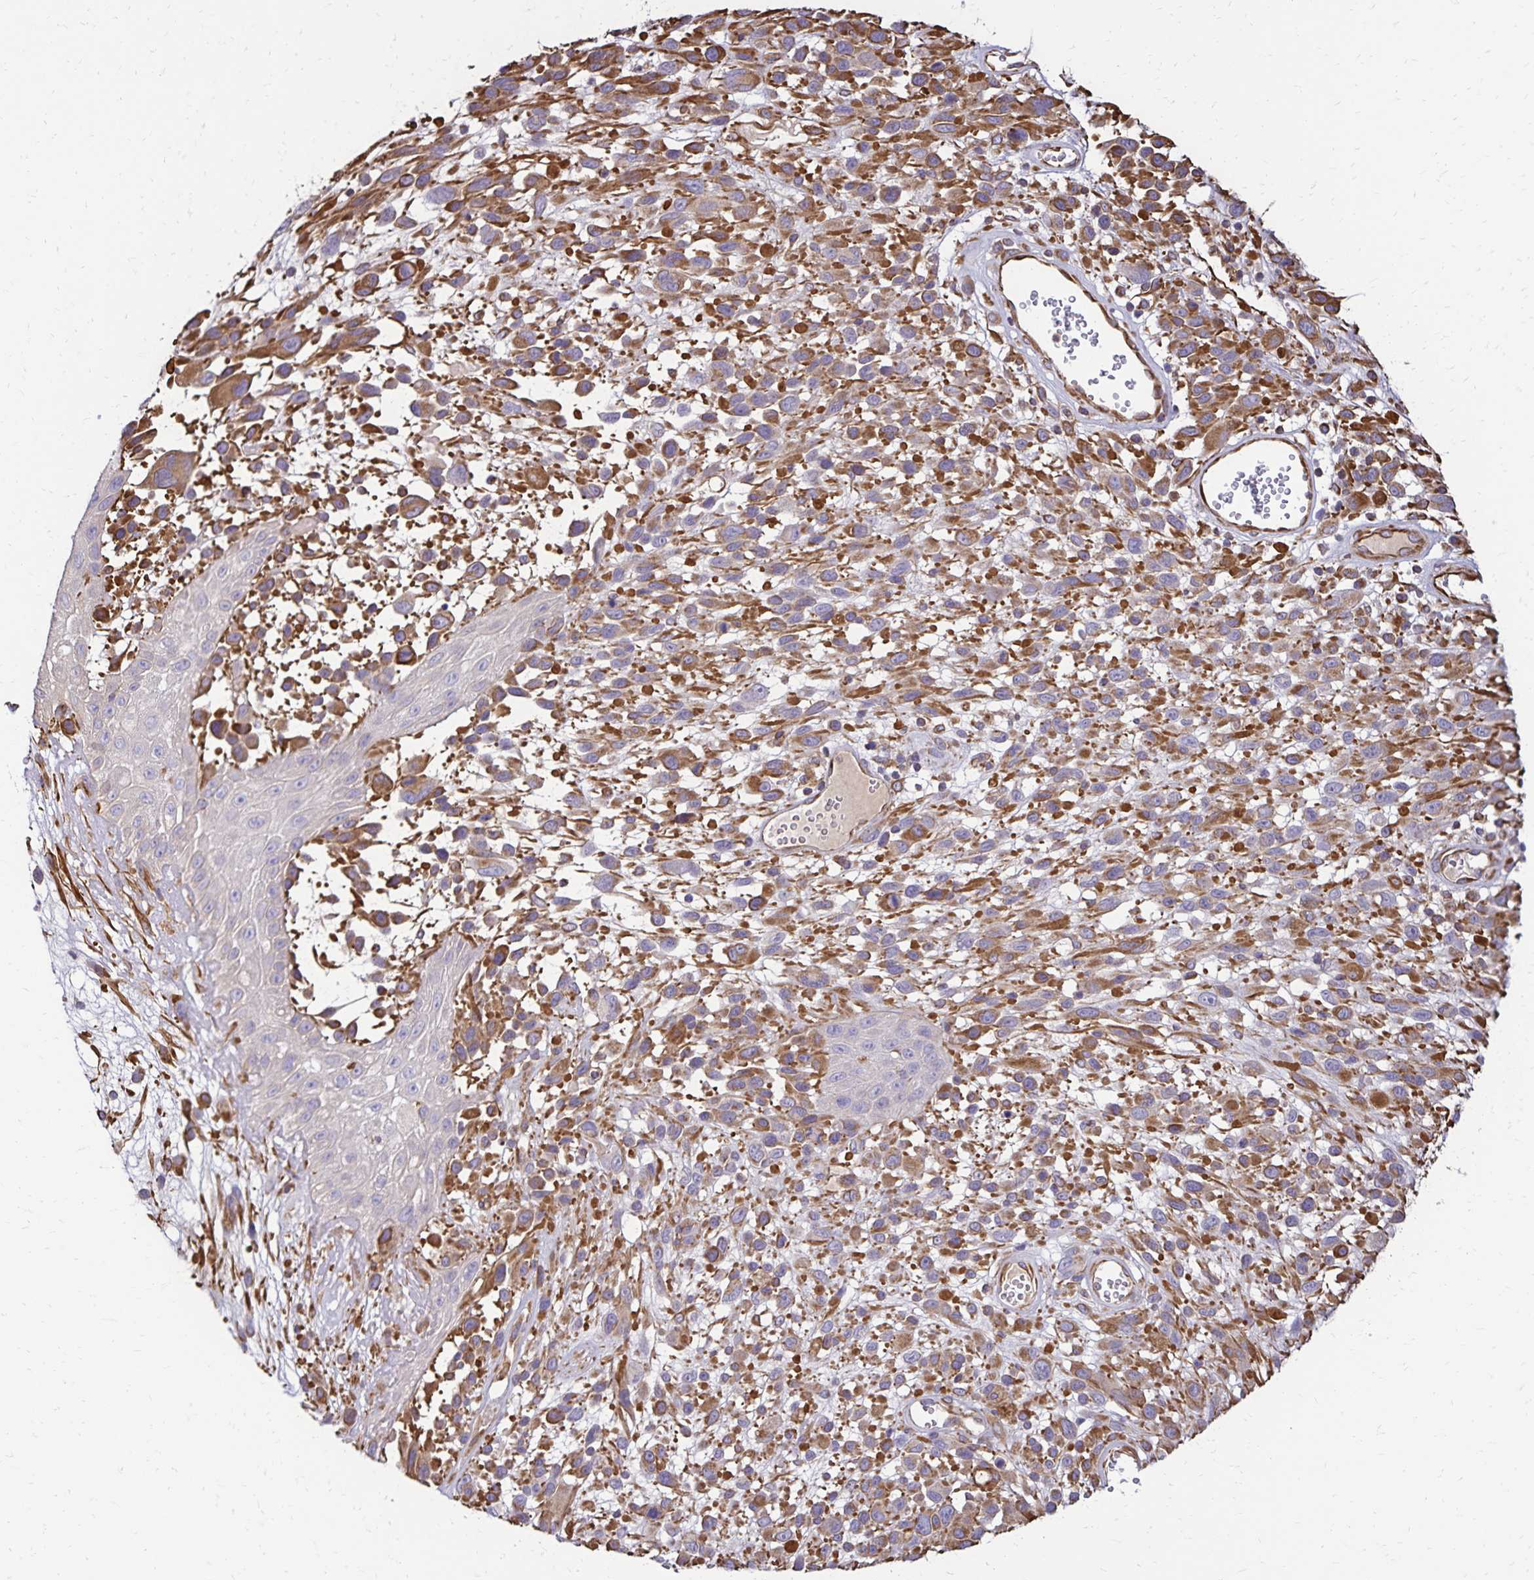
{"staining": {"intensity": "moderate", "quantity": "25%-75%", "location": "cytoplasmic/membranous"}, "tissue": "melanoma", "cell_type": "Tumor cells", "image_type": "cancer", "snomed": [{"axis": "morphology", "description": "Malignant melanoma, NOS"}, {"axis": "topography", "description": "Skin"}], "caption": "Melanoma stained with immunohistochemistry demonstrates moderate cytoplasmic/membranous positivity in approximately 25%-75% of tumor cells.", "gene": "TRPV6", "patient": {"sex": "male", "age": 68}}